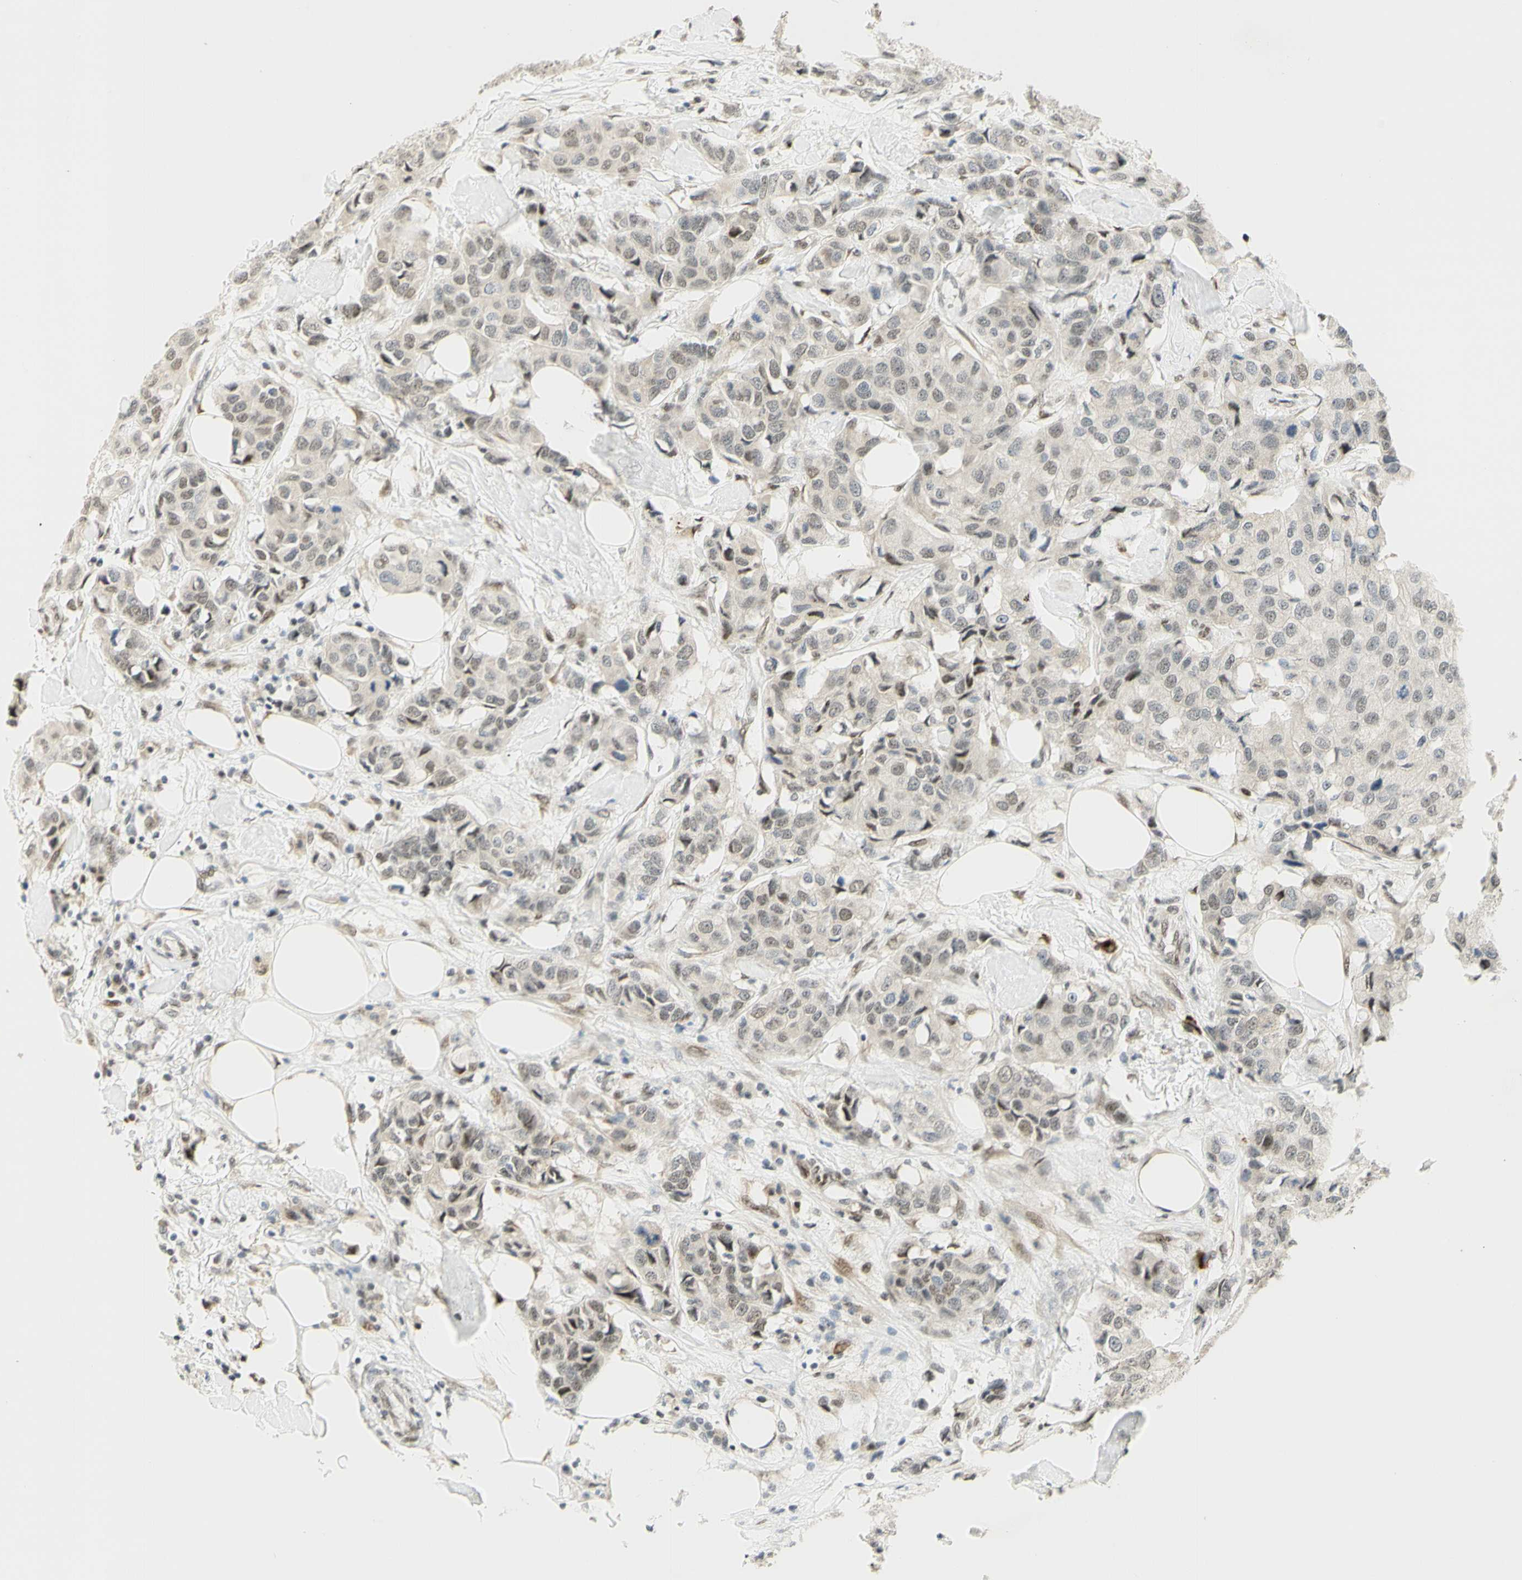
{"staining": {"intensity": "weak", "quantity": ">75%", "location": "nuclear"}, "tissue": "breast cancer", "cell_type": "Tumor cells", "image_type": "cancer", "snomed": [{"axis": "morphology", "description": "Duct carcinoma"}, {"axis": "topography", "description": "Breast"}], "caption": "Immunohistochemical staining of infiltrating ductal carcinoma (breast) demonstrates low levels of weak nuclear protein positivity in approximately >75% of tumor cells.", "gene": "DDX1", "patient": {"sex": "female", "age": 80}}